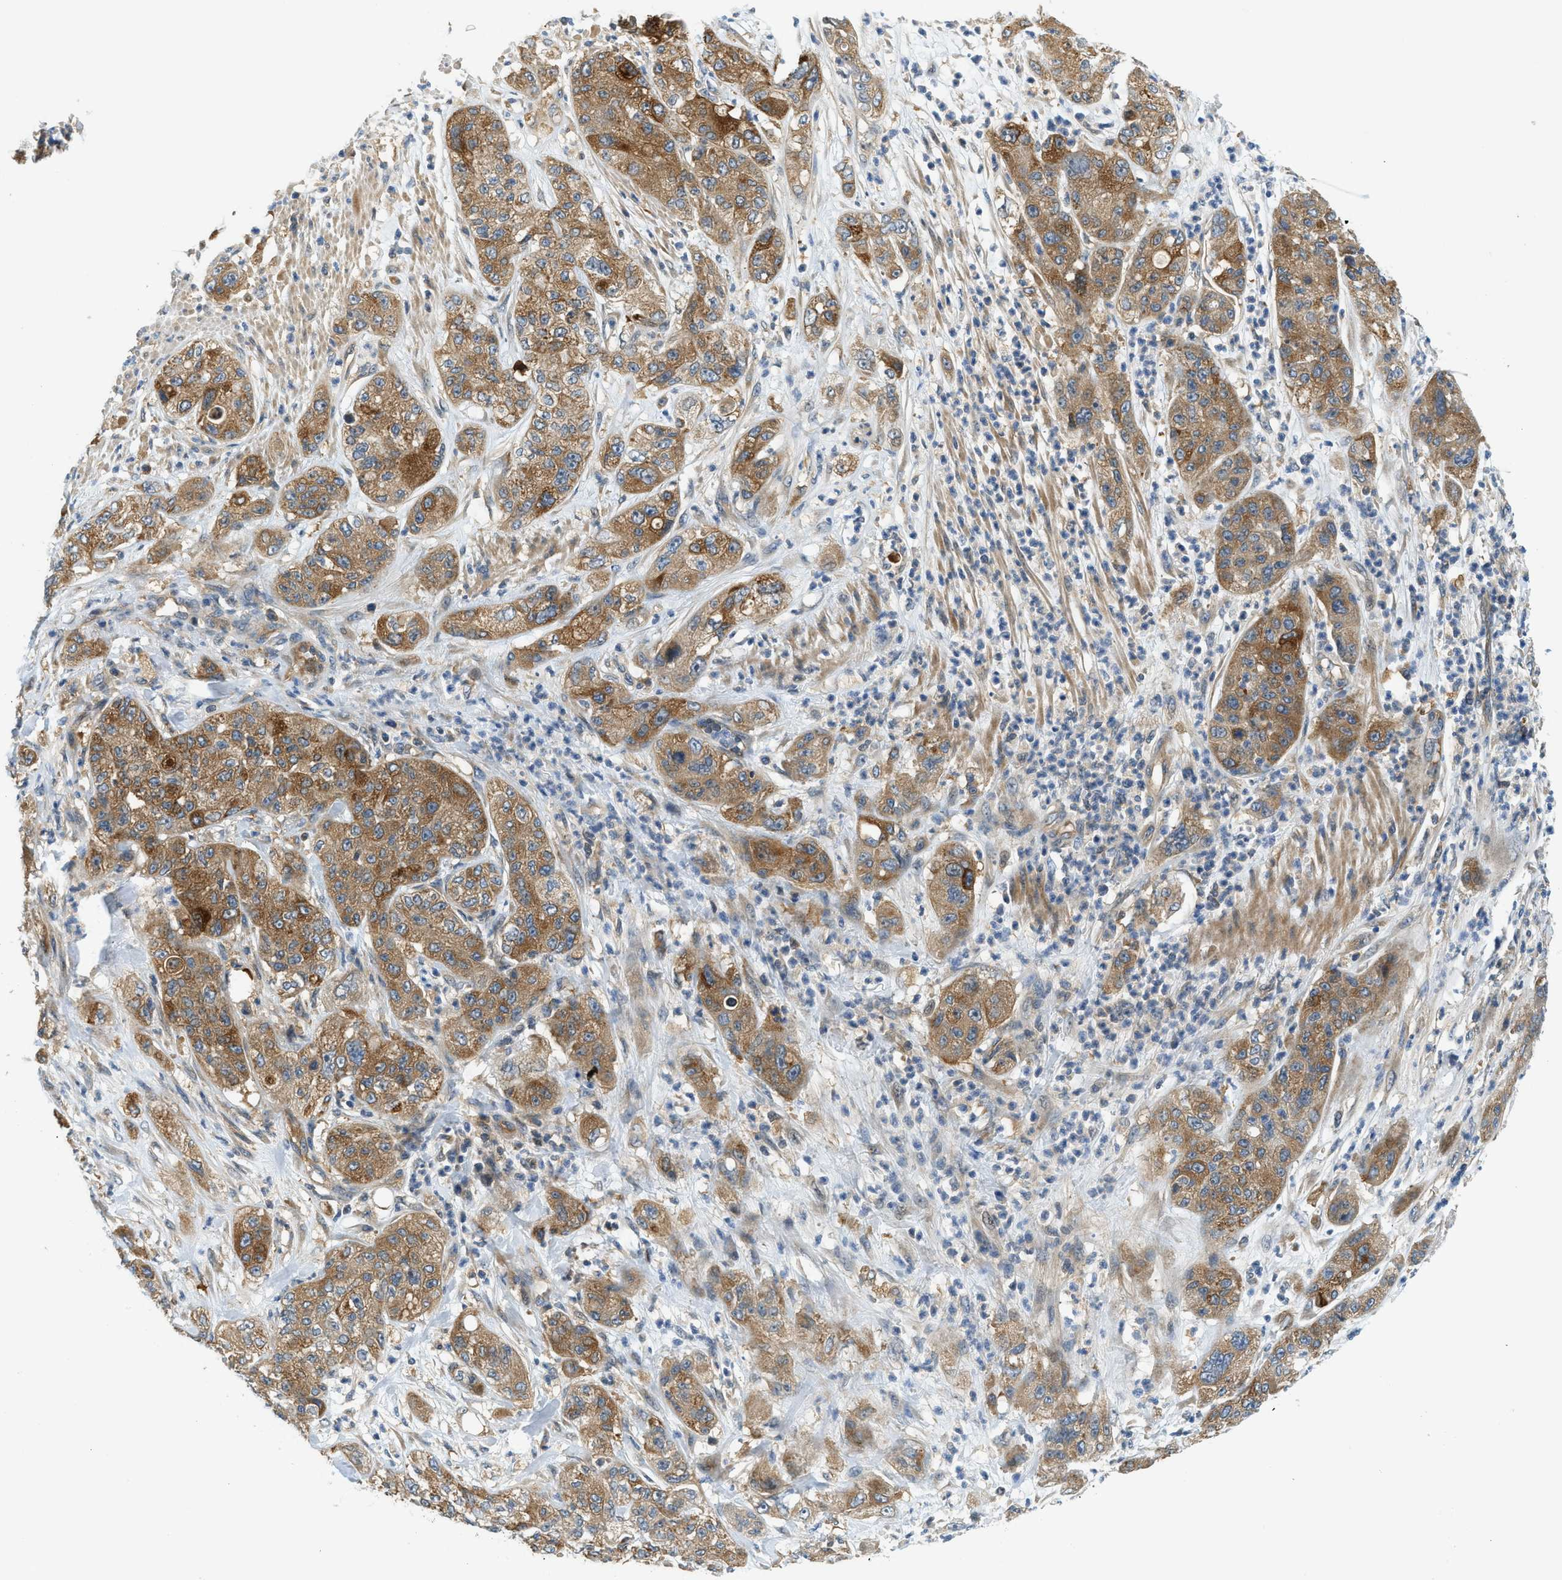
{"staining": {"intensity": "moderate", "quantity": ">75%", "location": "cytoplasmic/membranous"}, "tissue": "pancreatic cancer", "cell_type": "Tumor cells", "image_type": "cancer", "snomed": [{"axis": "morphology", "description": "Adenocarcinoma, NOS"}, {"axis": "topography", "description": "Pancreas"}], "caption": "DAB (3,3'-diaminobenzidine) immunohistochemical staining of human pancreatic cancer shows moderate cytoplasmic/membranous protein positivity in approximately >75% of tumor cells.", "gene": "KCNK1", "patient": {"sex": "female", "age": 78}}